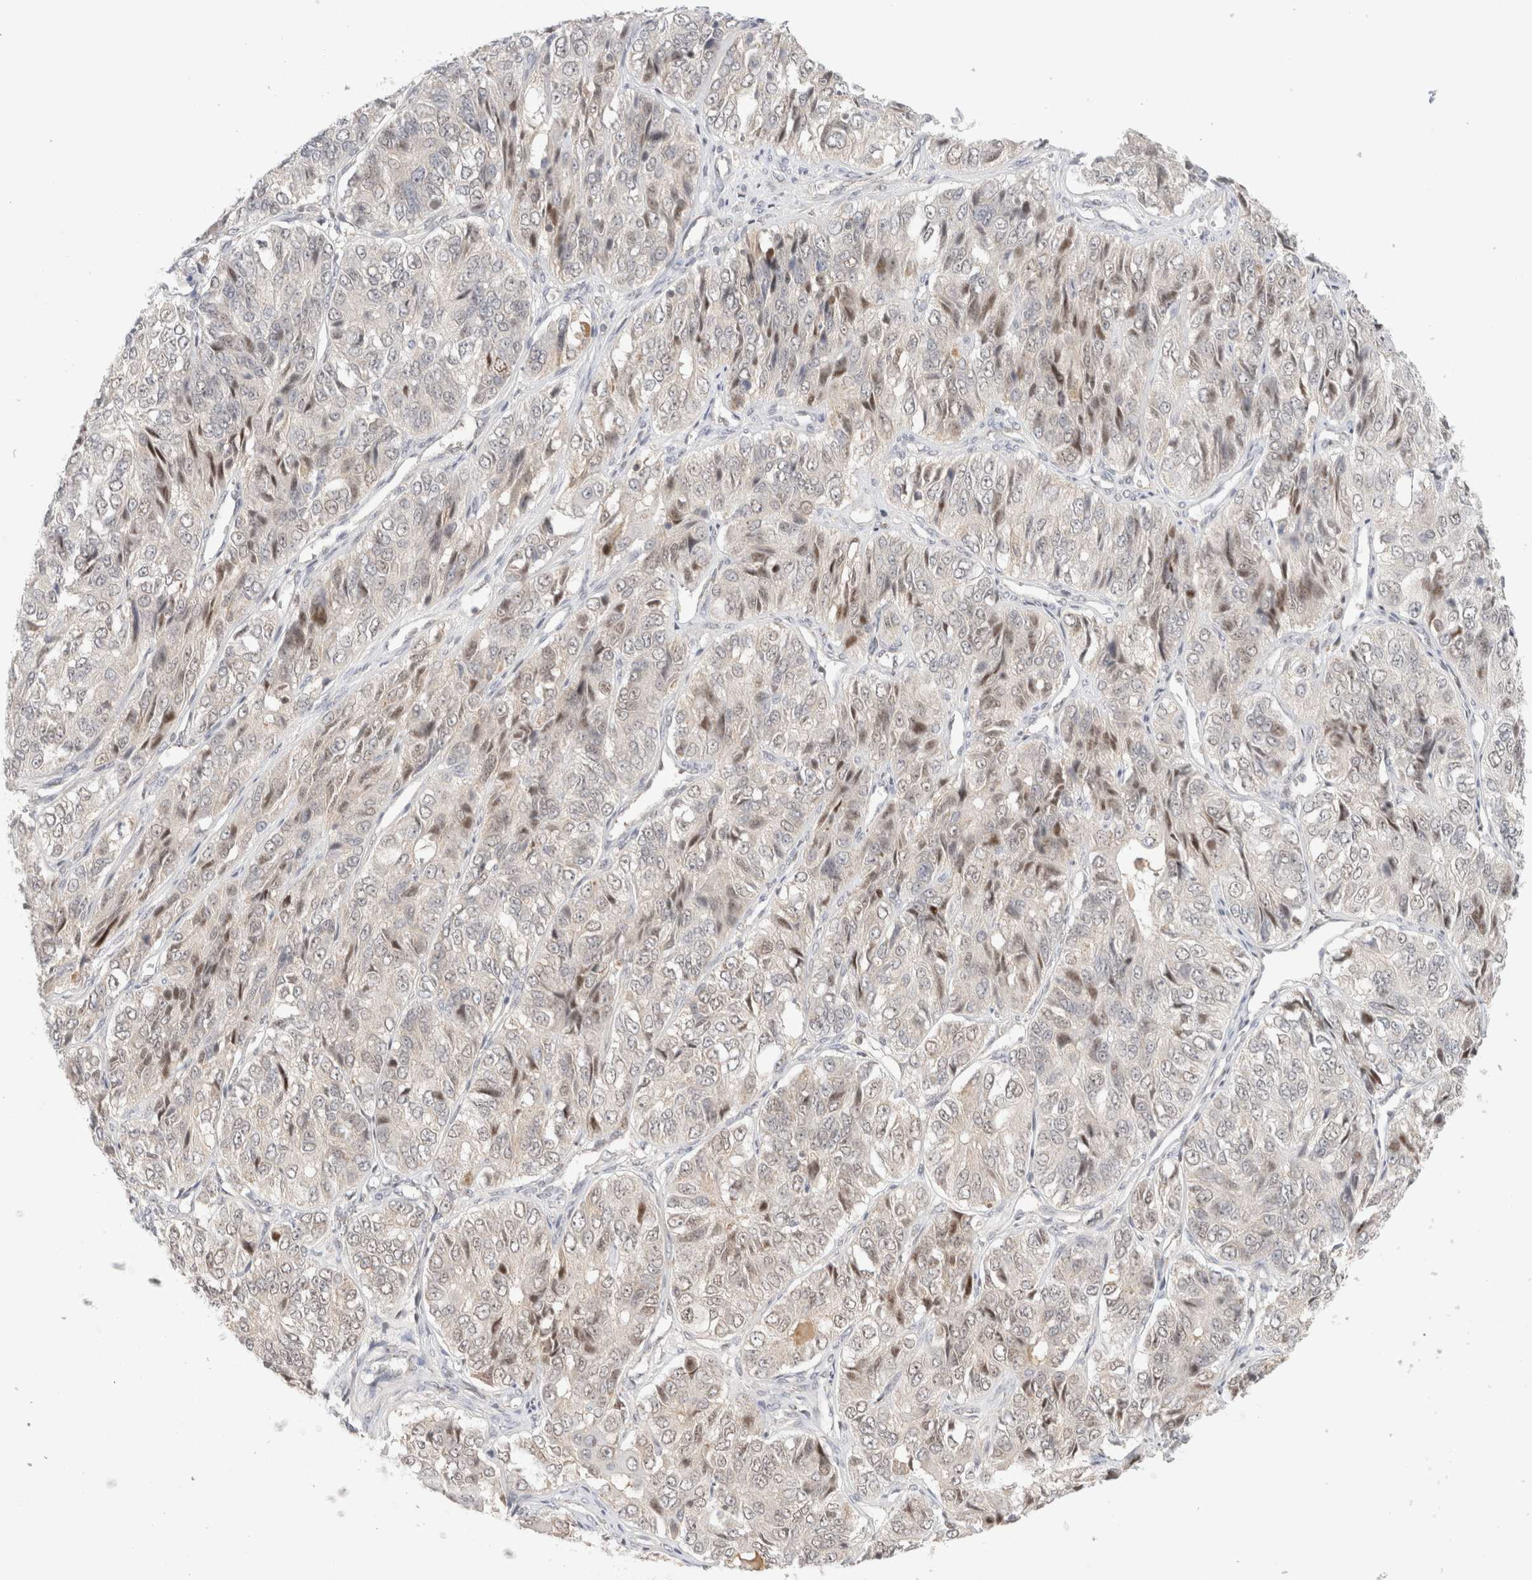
{"staining": {"intensity": "weak", "quantity": "25%-75%", "location": "nuclear"}, "tissue": "ovarian cancer", "cell_type": "Tumor cells", "image_type": "cancer", "snomed": [{"axis": "morphology", "description": "Carcinoma, endometroid"}, {"axis": "topography", "description": "Ovary"}], "caption": "Ovarian cancer (endometroid carcinoma) was stained to show a protein in brown. There is low levels of weak nuclear positivity in about 25%-75% of tumor cells. Nuclei are stained in blue.", "gene": "MRM3", "patient": {"sex": "female", "age": 51}}